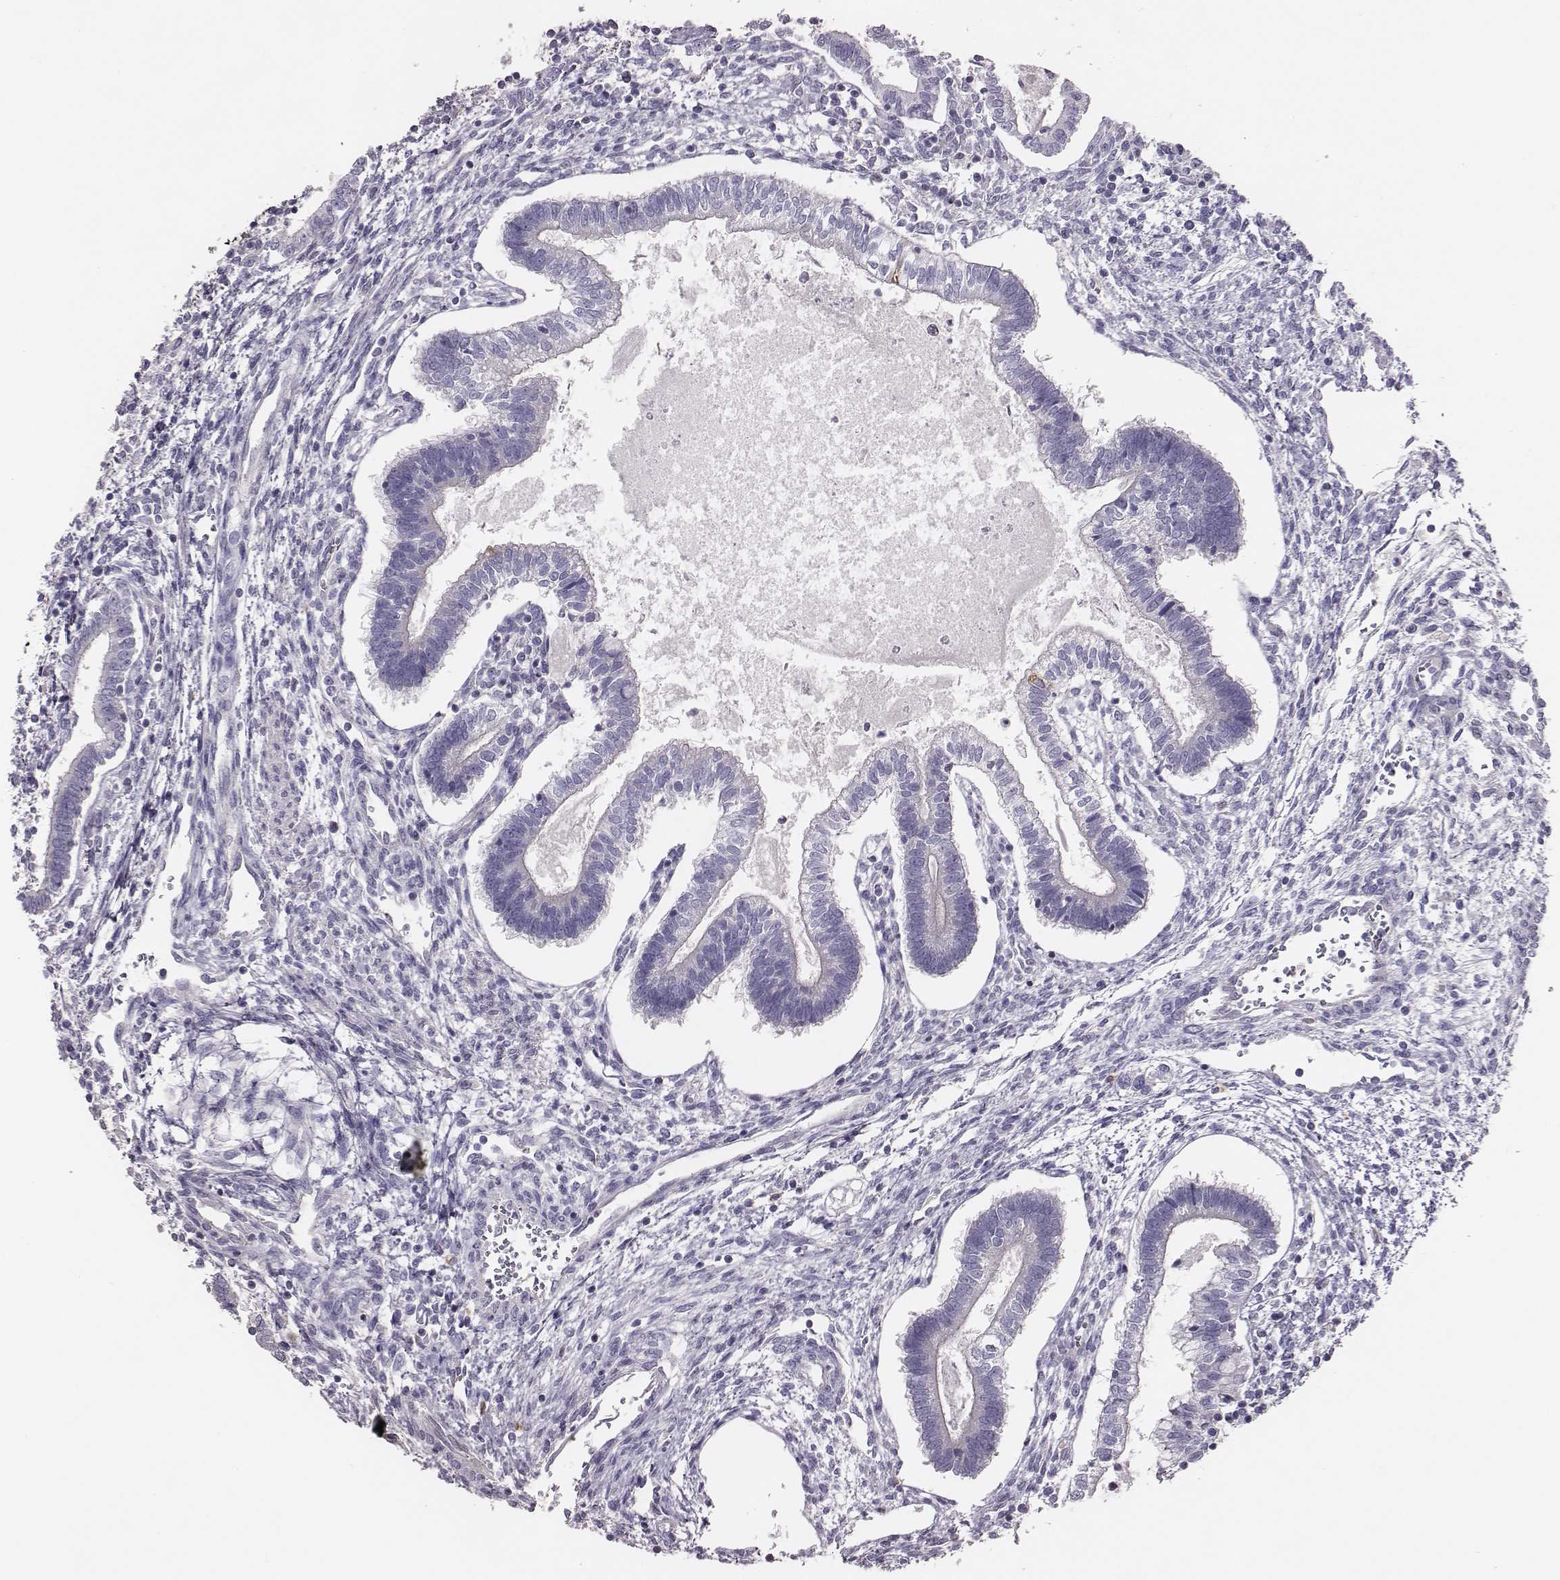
{"staining": {"intensity": "negative", "quantity": "none", "location": "none"}, "tissue": "testis cancer", "cell_type": "Tumor cells", "image_type": "cancer", "snomed": [{"axis": "morphology", "description": "Carcinoma, Embryonal, NOS"}, {"axis": "topography", "description": "Testis"}], "caption": "Human testis cancer (embryonal carcinoma) stained for a protein using immunohistochemistry shows no expression in tumor cells.", "gene": "P2RY10", "patient": {"sex": "male", "age": 37}}